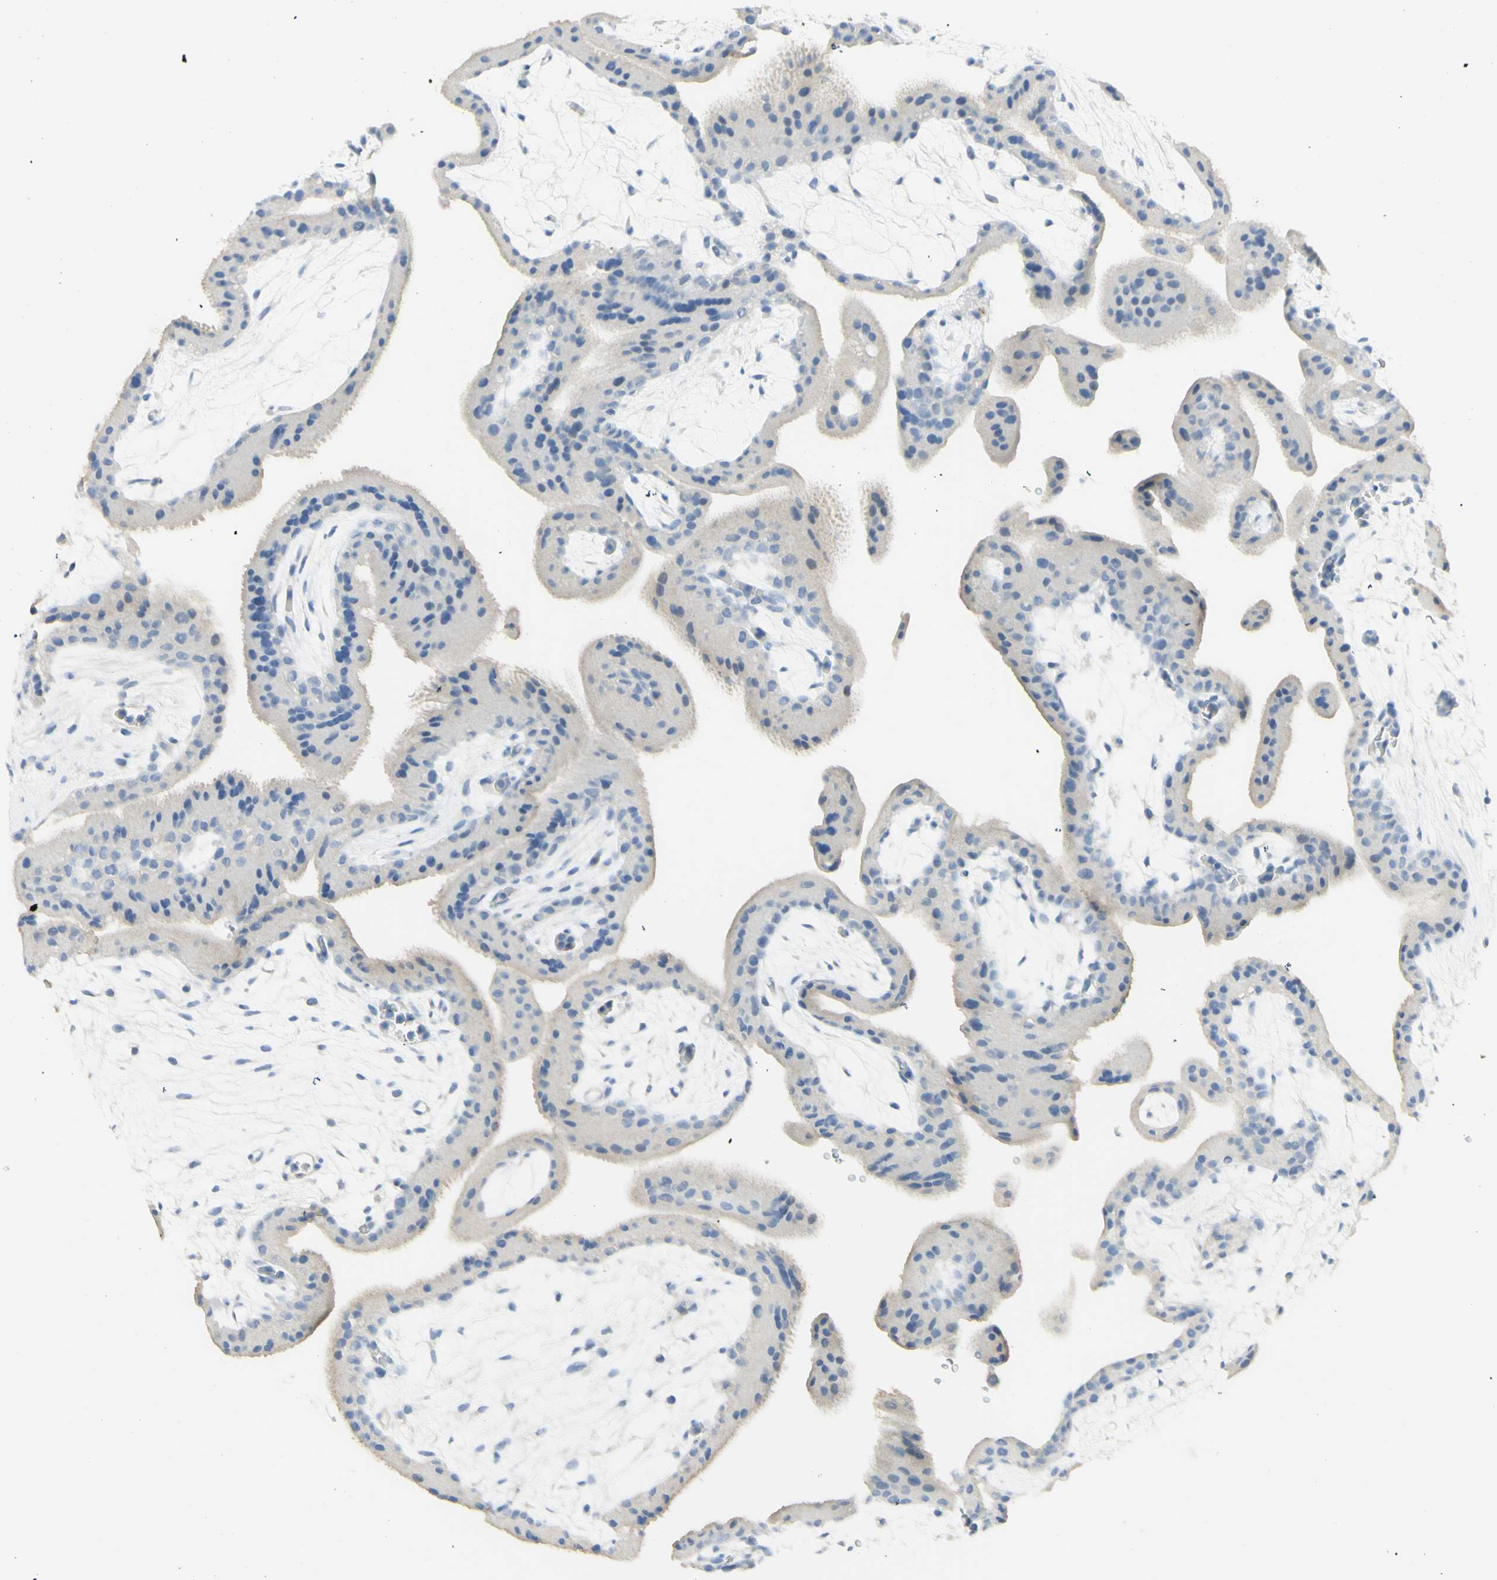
{"staining": {"intensity": "negative", "quantity": "none", "location": "none"}, "tissue": "placenta", "cell_type": "Trophoblastic cells", "image_type": "normal", "snomed": [{"axis": "morphology", "description": "Normal tissue, NOS"}, {"axis": "topography", "description": "Placenta"}], "caption": "An image of placenta stained for a protein demonstrates no brown staining in trophoblastic cells.", "gene": "TSPAN1", "patient": {"sex": "female", "age": 19}}